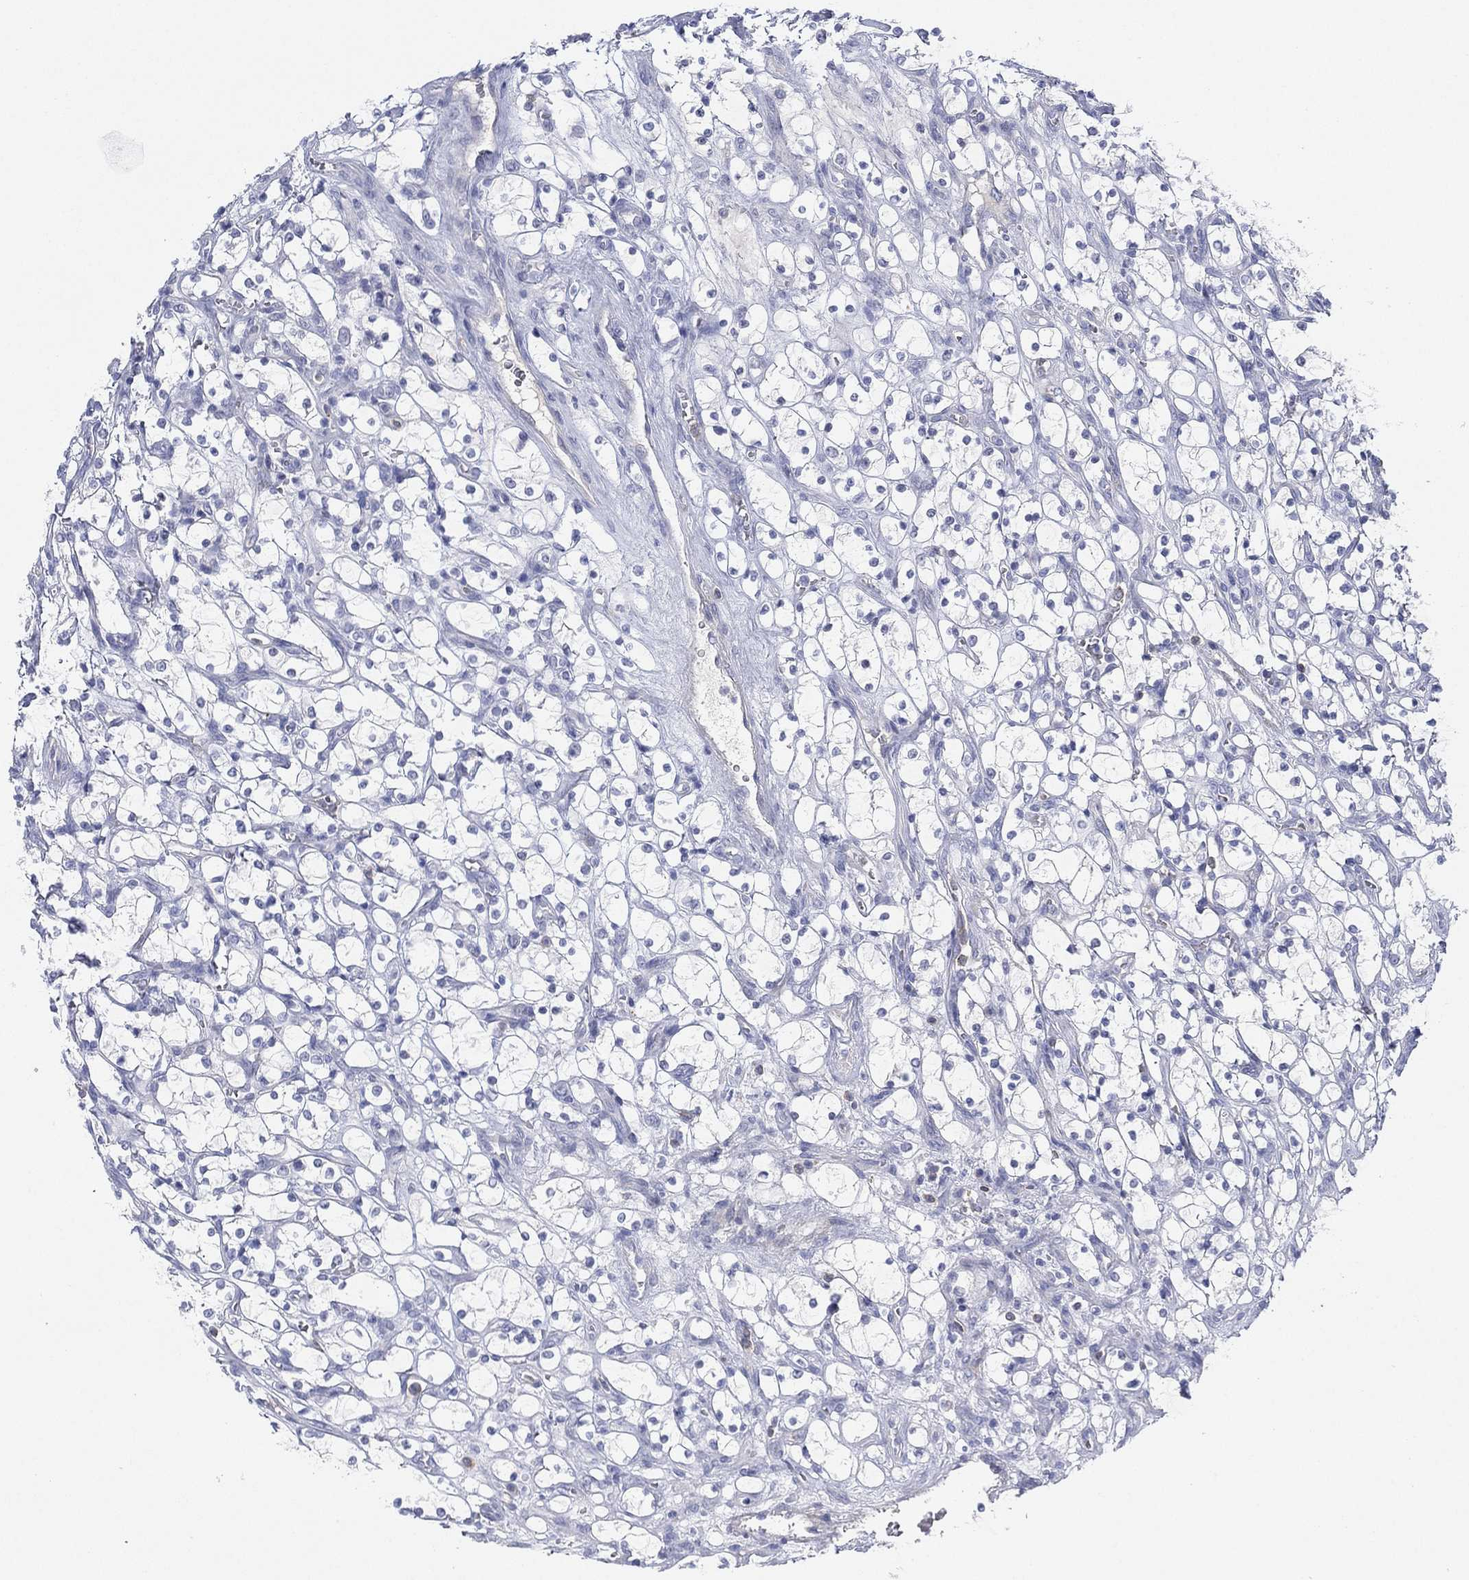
{"staining": {"intensity": "negative", "quantity": "none", "location": "none"}, "tissue": "renal cancer", "cell_type": "Tumor cells", "image_type": "cancer", "snomed": [{"axis": "morphology", "description": "Adenocarcinoma, NOS"}, {"axis": "topography", "description": "Kidney"}], "caption": "Human renal cancer (adenocarcinoma) stained for a protein using immunohistochemistry (IHC) demonstrates no expression in tumor cells.", "gene": "SEPTIN1", "patient": {"sex": "female", "age": 69}}